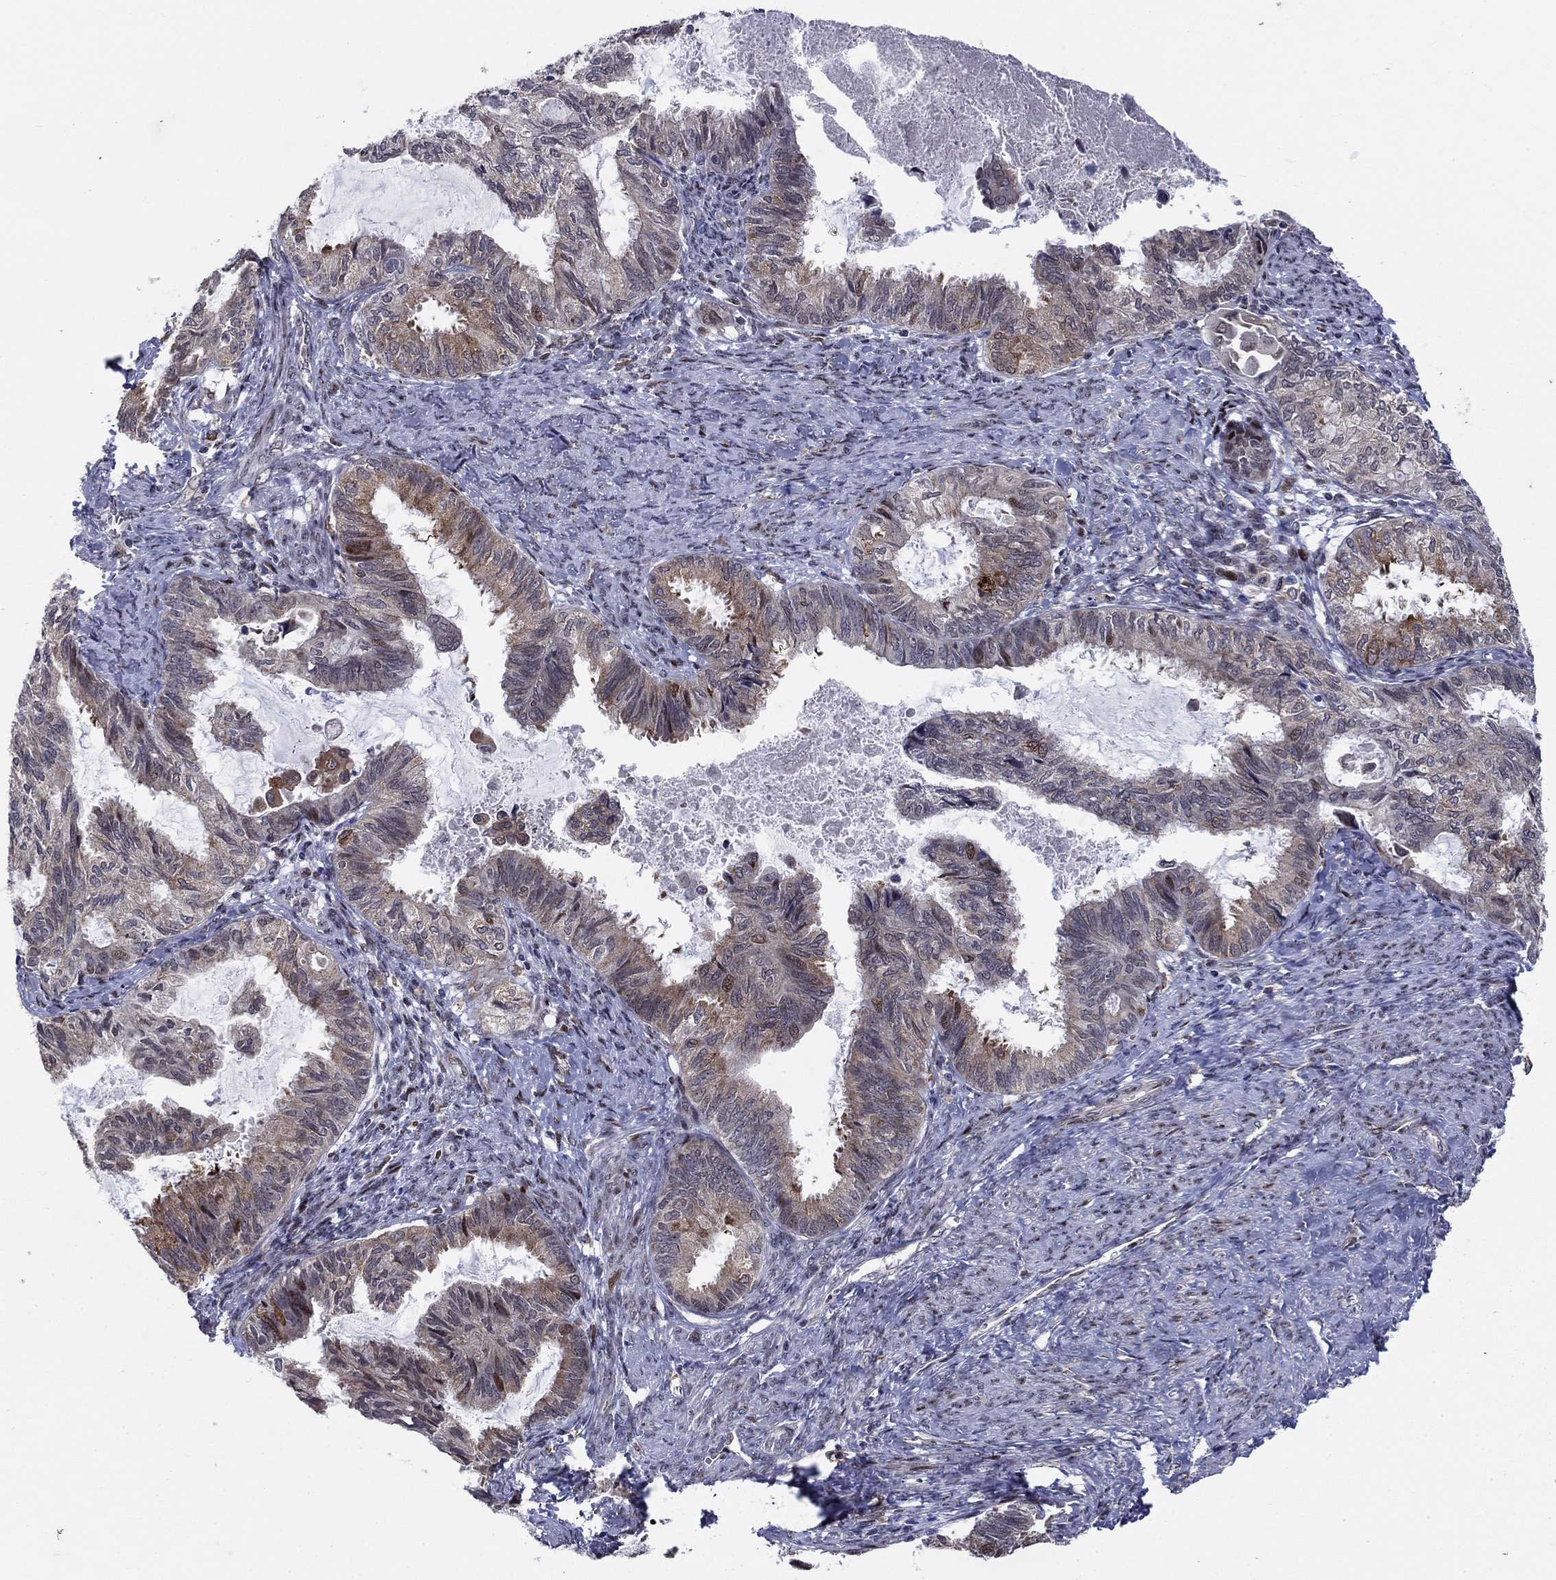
{"staining": {"intensity": "moderate", "quantity": "<25%", "location": "cytoplasmic/membranous"}, "tissue": "endometrial cancer", "cell_type": "Tumor cells", "image_type": "cancer", "snomed": [{"axis": "morphology", "description": "Adenocarcinoma, NOS"}, {"axis": "topography", "description": "Endometrium"}], "caption": "Tumor cells reveal low levels of moderate cytoplasmic/membranous staining in approximately <25% of cells in human endometrial cancer (adenocarcinoma).", "gene": "DHRS7", "patient": {"sex": "female", "age": 86}}